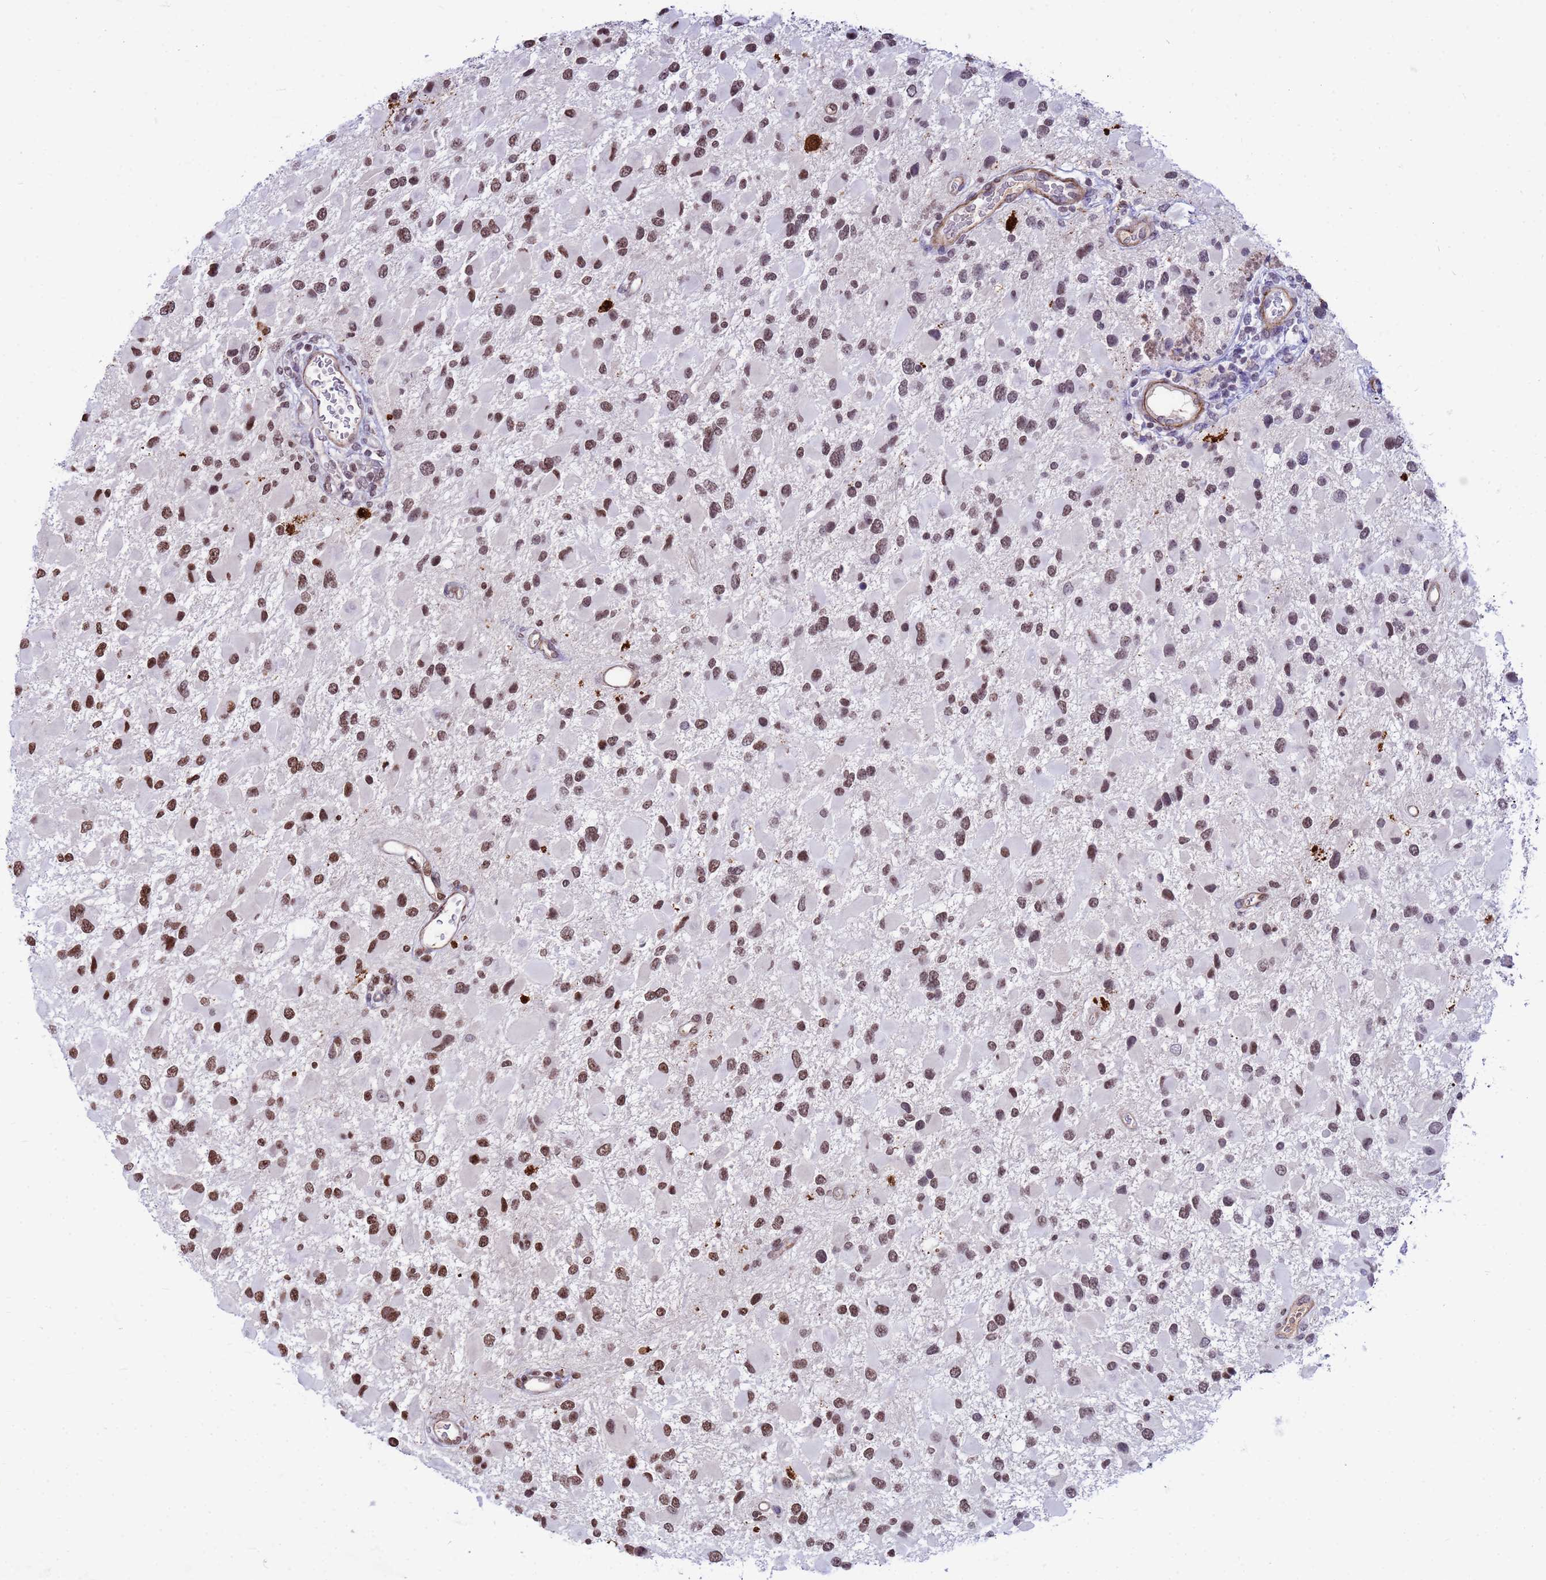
{"staining": {"intensity": "moderate", "quantity": ">75%", "location": "nuclear"}, "tissue": "glioma", "cell_type": "Tumor cells", "image_type": "cancer", "snomed": [{"axis": "morphology", "description": "Glioma, malignant, High grade"}, {"axis": "topography", "description": "Brain"}], "caption": "Brown immunohistochemical staining in human glioma shows moderate nuclear positivity in about >75% of tumor cells.", "gene": "ORM1", "patient": {"sex": "male", "age": 53}}